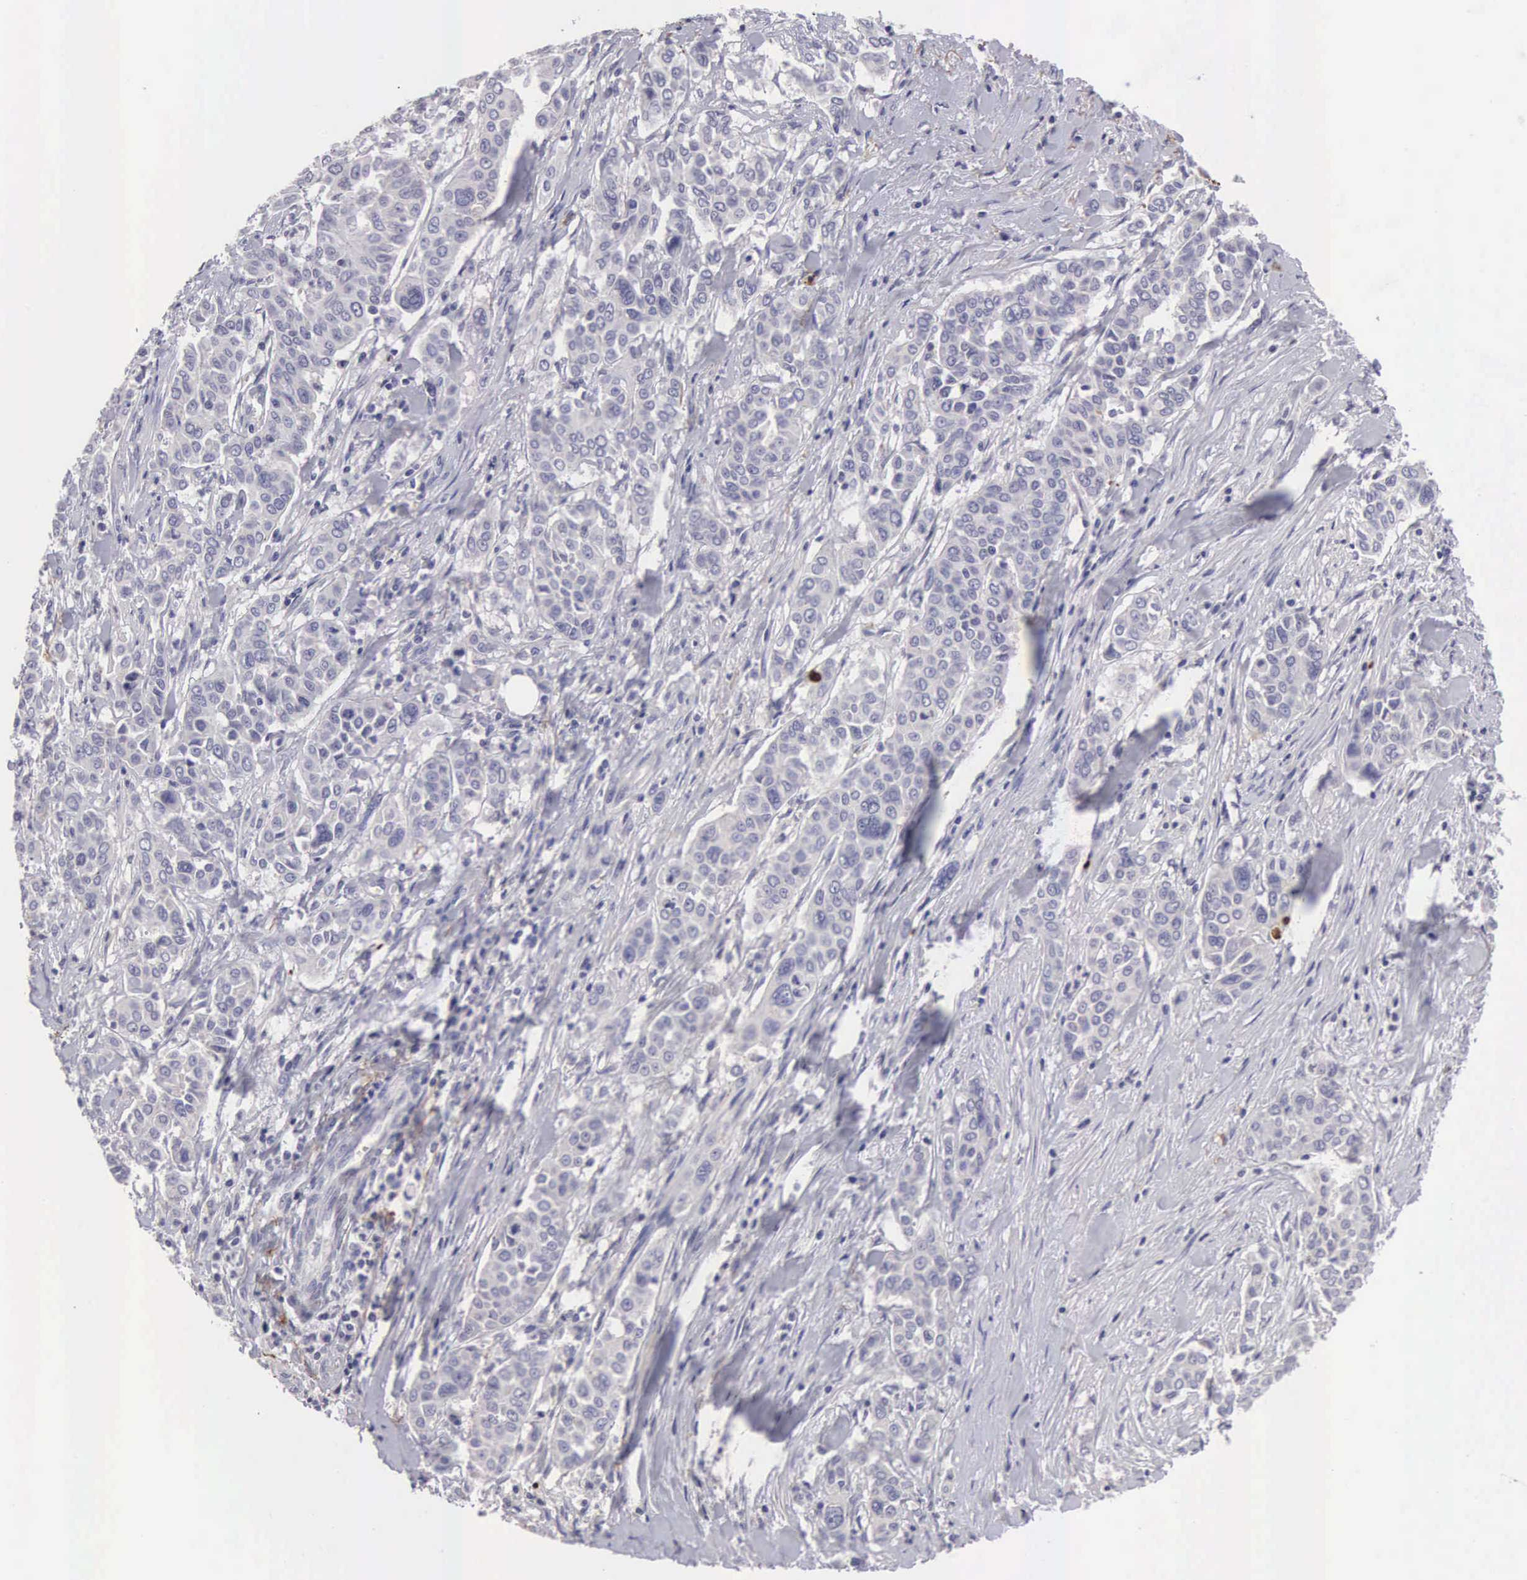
{"staining": {"intensity": "negative", "quantity": "none", "location": "none"}, "tissue": "pancreatic cancer", "cell_type": "Tumor cells", "image_type": "cancer", "snomed": [{"axis": "morphology", "description": "Adenocarcinoma, NOS"}, {"axis": "topography", "description": "Pancreas"}], "caption": "A histopathology image of human pancreatic cancer is negative for staining in tumor cells. (Brightfield microscopy of DAB immunohistochemistry (IHC) at high magnification).", "gene": "CLU", "patient": {"sex": "female", "age": 52}}